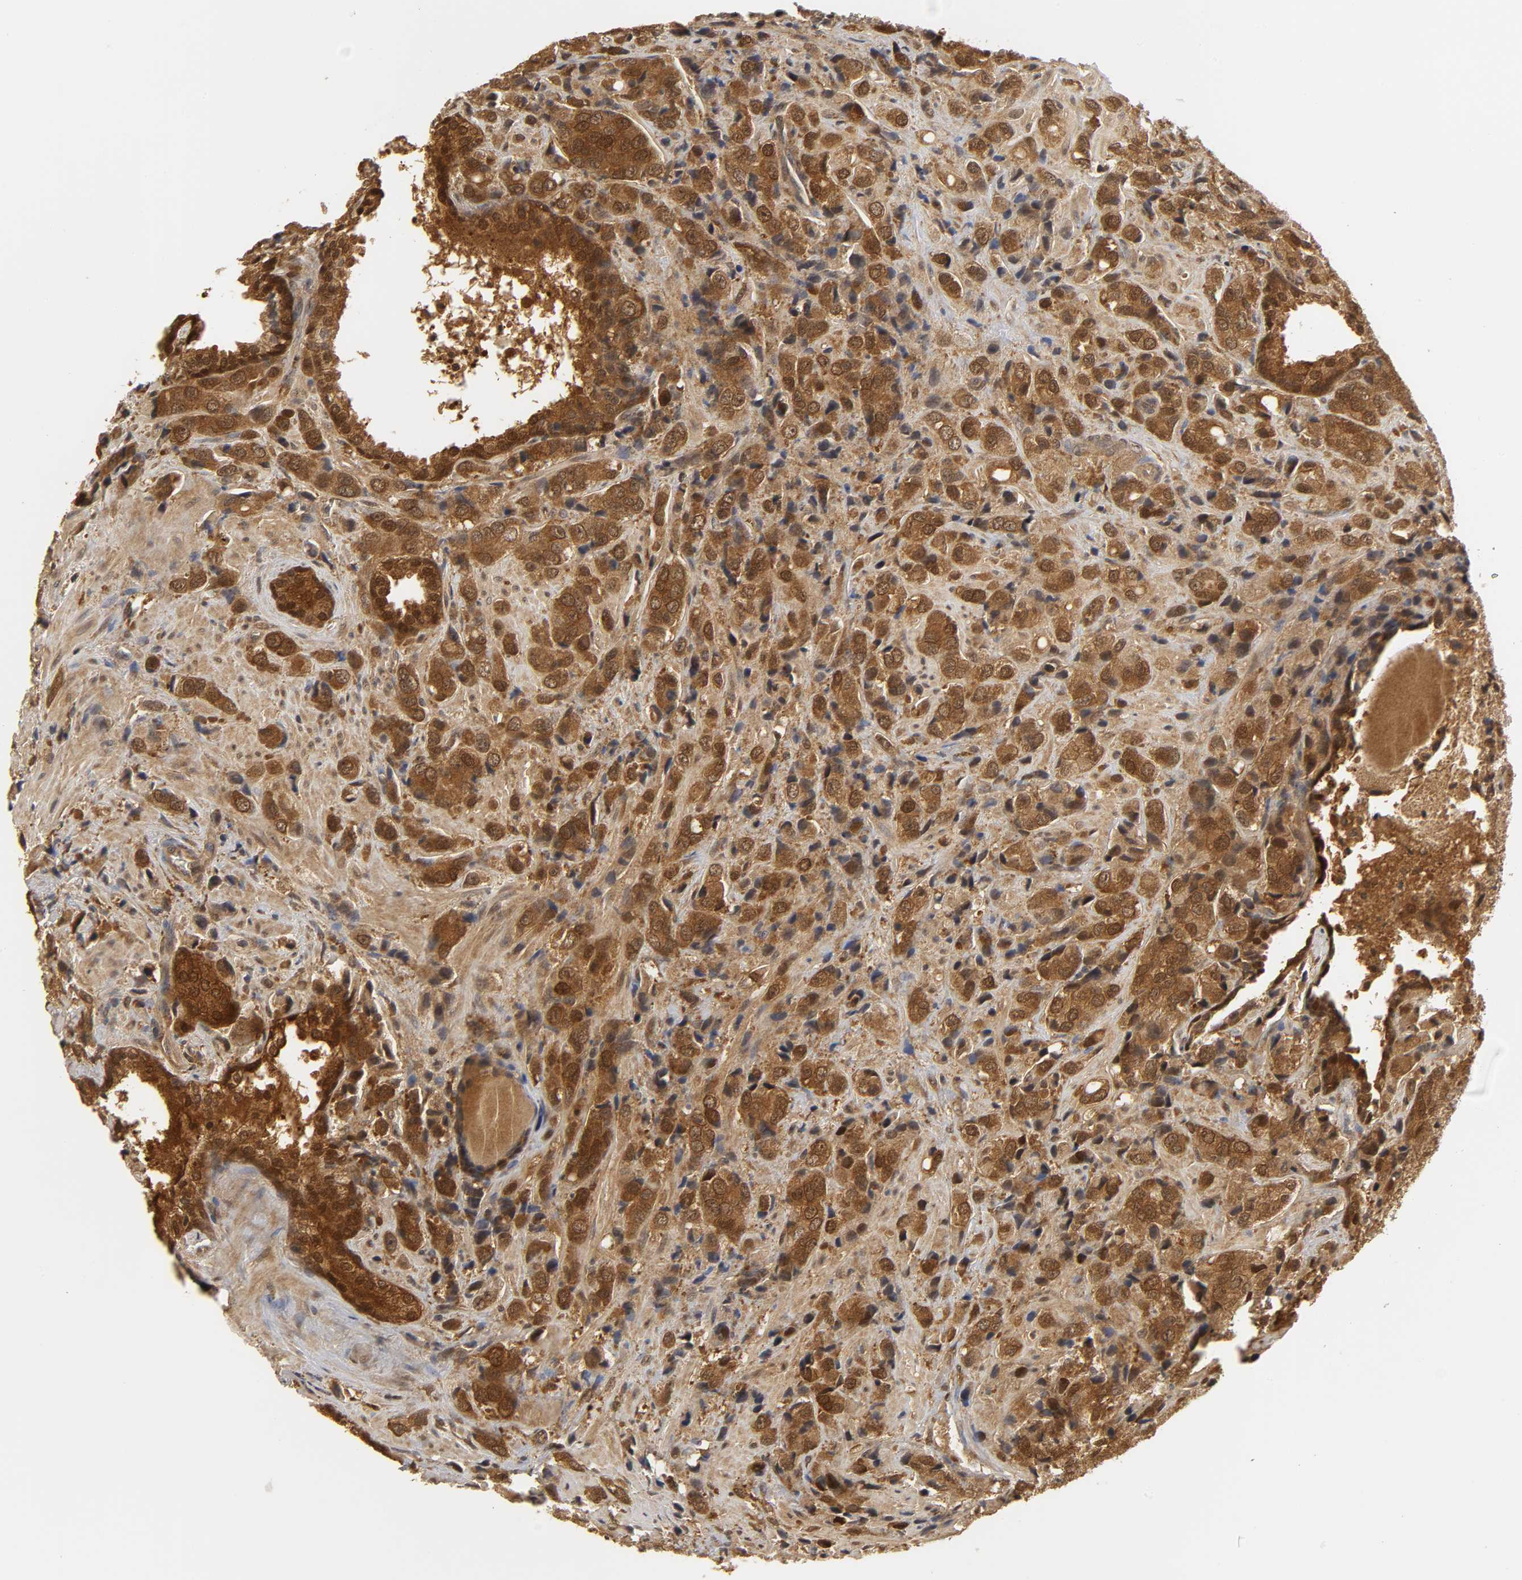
{"staining": {"intensity": "strong", "quantity": ">75%", "location": "cytoplasmic/membranous,nuclear"}, "tissue": "prostate cancer", "cell_type": "Tumor cells", "image_type": "cancer", "snomed": [{"axis": "morphology", "description": "Adenocarcinoma, High grade"}, {"axis": "topography", "description": "Prostate"}], "caption": "This is an image of immunohistochemistry (IHC) staining of prostate cancer, which shows strong positivity in the cytoplasmic/membranous and nuclear of tumor cells.", "gene": "PARK7", "patient": {"sex": "male", "age": 70}}